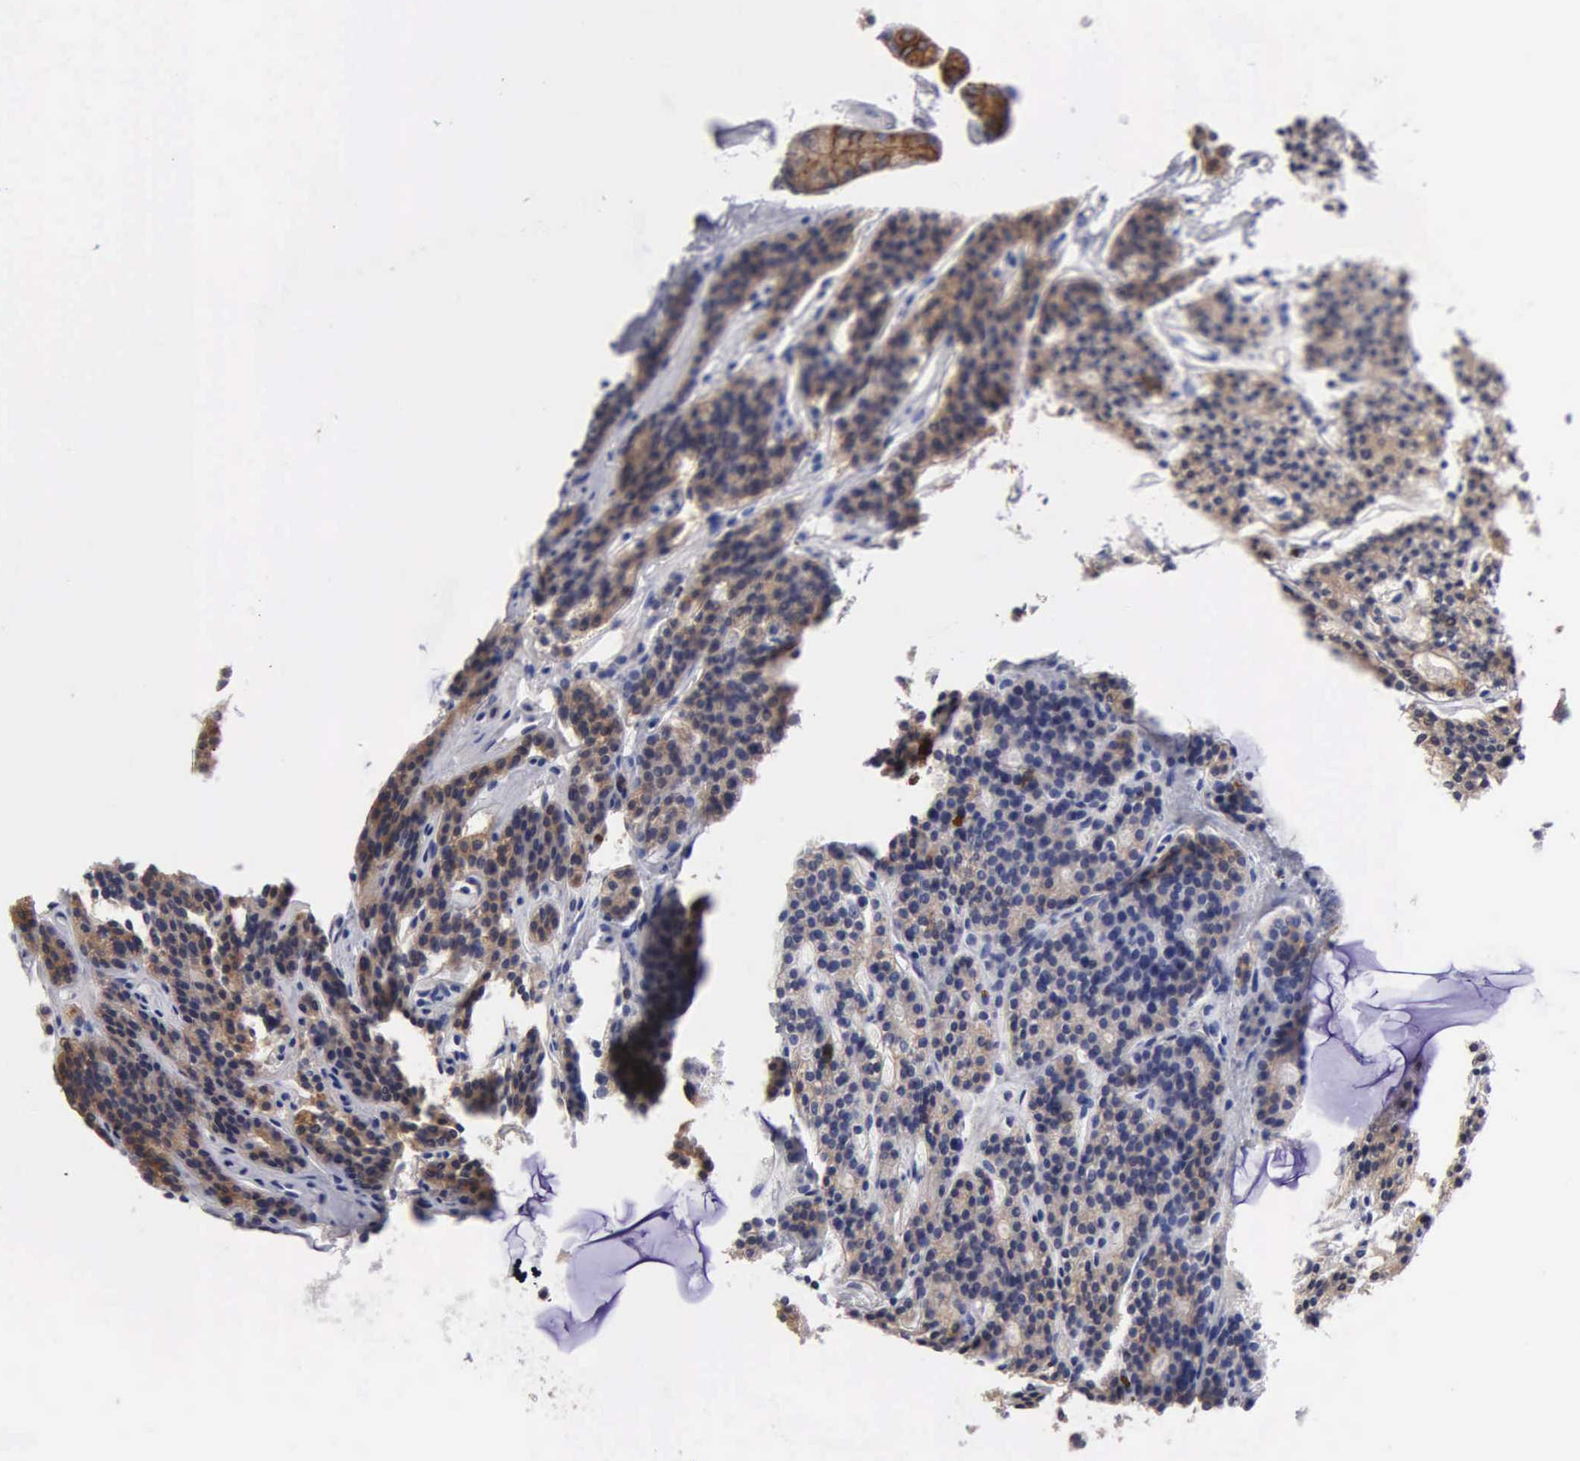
{"staining": {"intensity": "moderate", "quantity": ">75%", "location": "cytoplasmic/membranous"}, "tissue": "parathyroid gland", "cell_type": "Glandular cells", "image_type": "normal", "snomed": [{"axis": "morphology", "description": "Normal tissue, NOS"}, {"axis": "topography", "description": "Parathyroid gland"}], "caption": "Parathyroid gland was stained to show a protein in brown. There is medium levels of moderate cytoplasmic/membranous expression in approximately >75% of glandular cells. Immunohistochemistry (ihc) stains the protein of interest in brown and the nuclei are stained blue.", "gene": "PTGS2", "patient": {"sex": "female", "age": 70}}